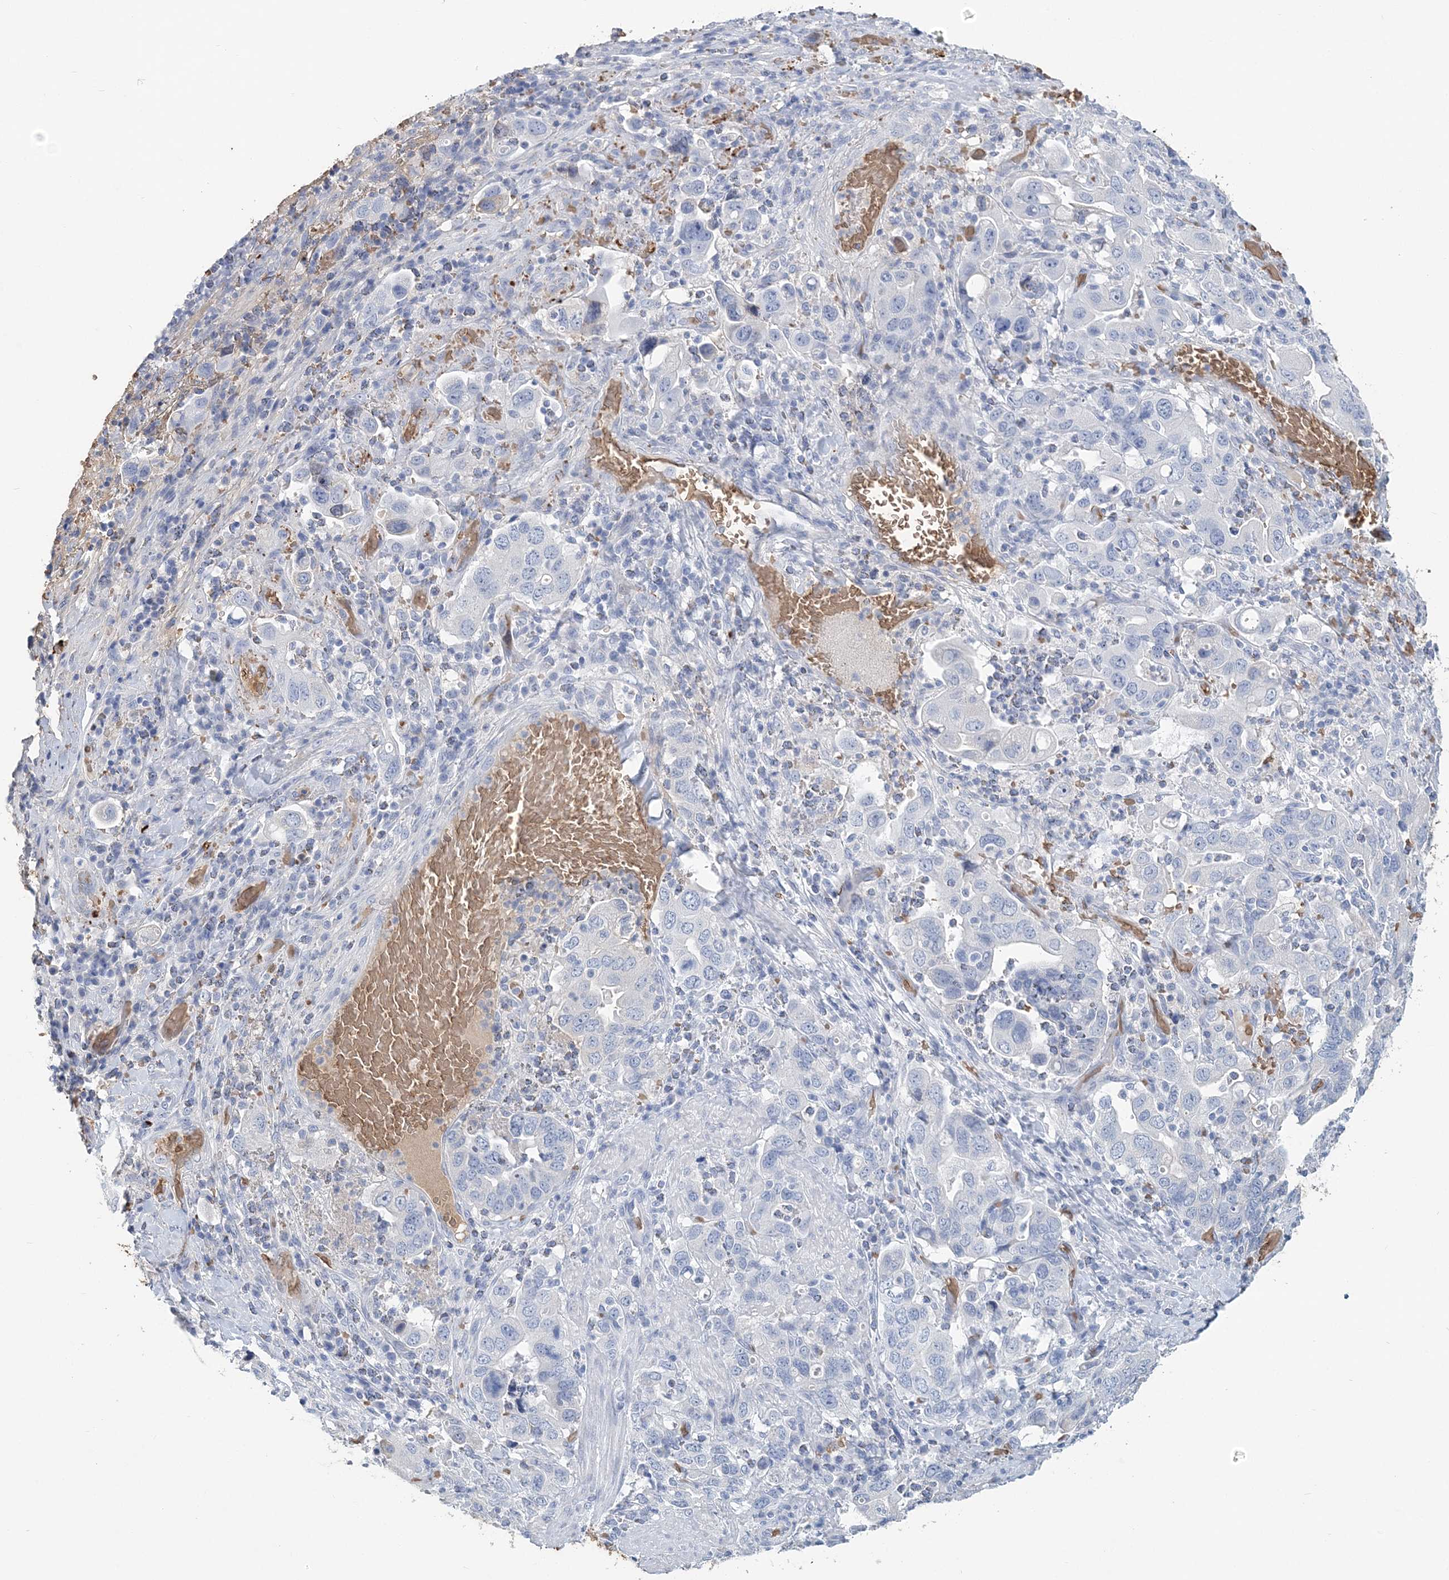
{"staining": {"intensity": "negative", "quantity": "none", "location": "none"}, "tissue": "stomach cancer", "cell_type": "Tumor cells", "image_type": "cancer", "snomed": [{"axis": "morphology", "description": "Adenocarcinoma, NOS"}, {"axis": "topography", "description": "Stomach, upper"}], "caption": "The image displays no significant expression in tumor cells of adenocarcinoma (stomach).", "gene": "HBD", "patient": {"sex": "male", "age": 62}}